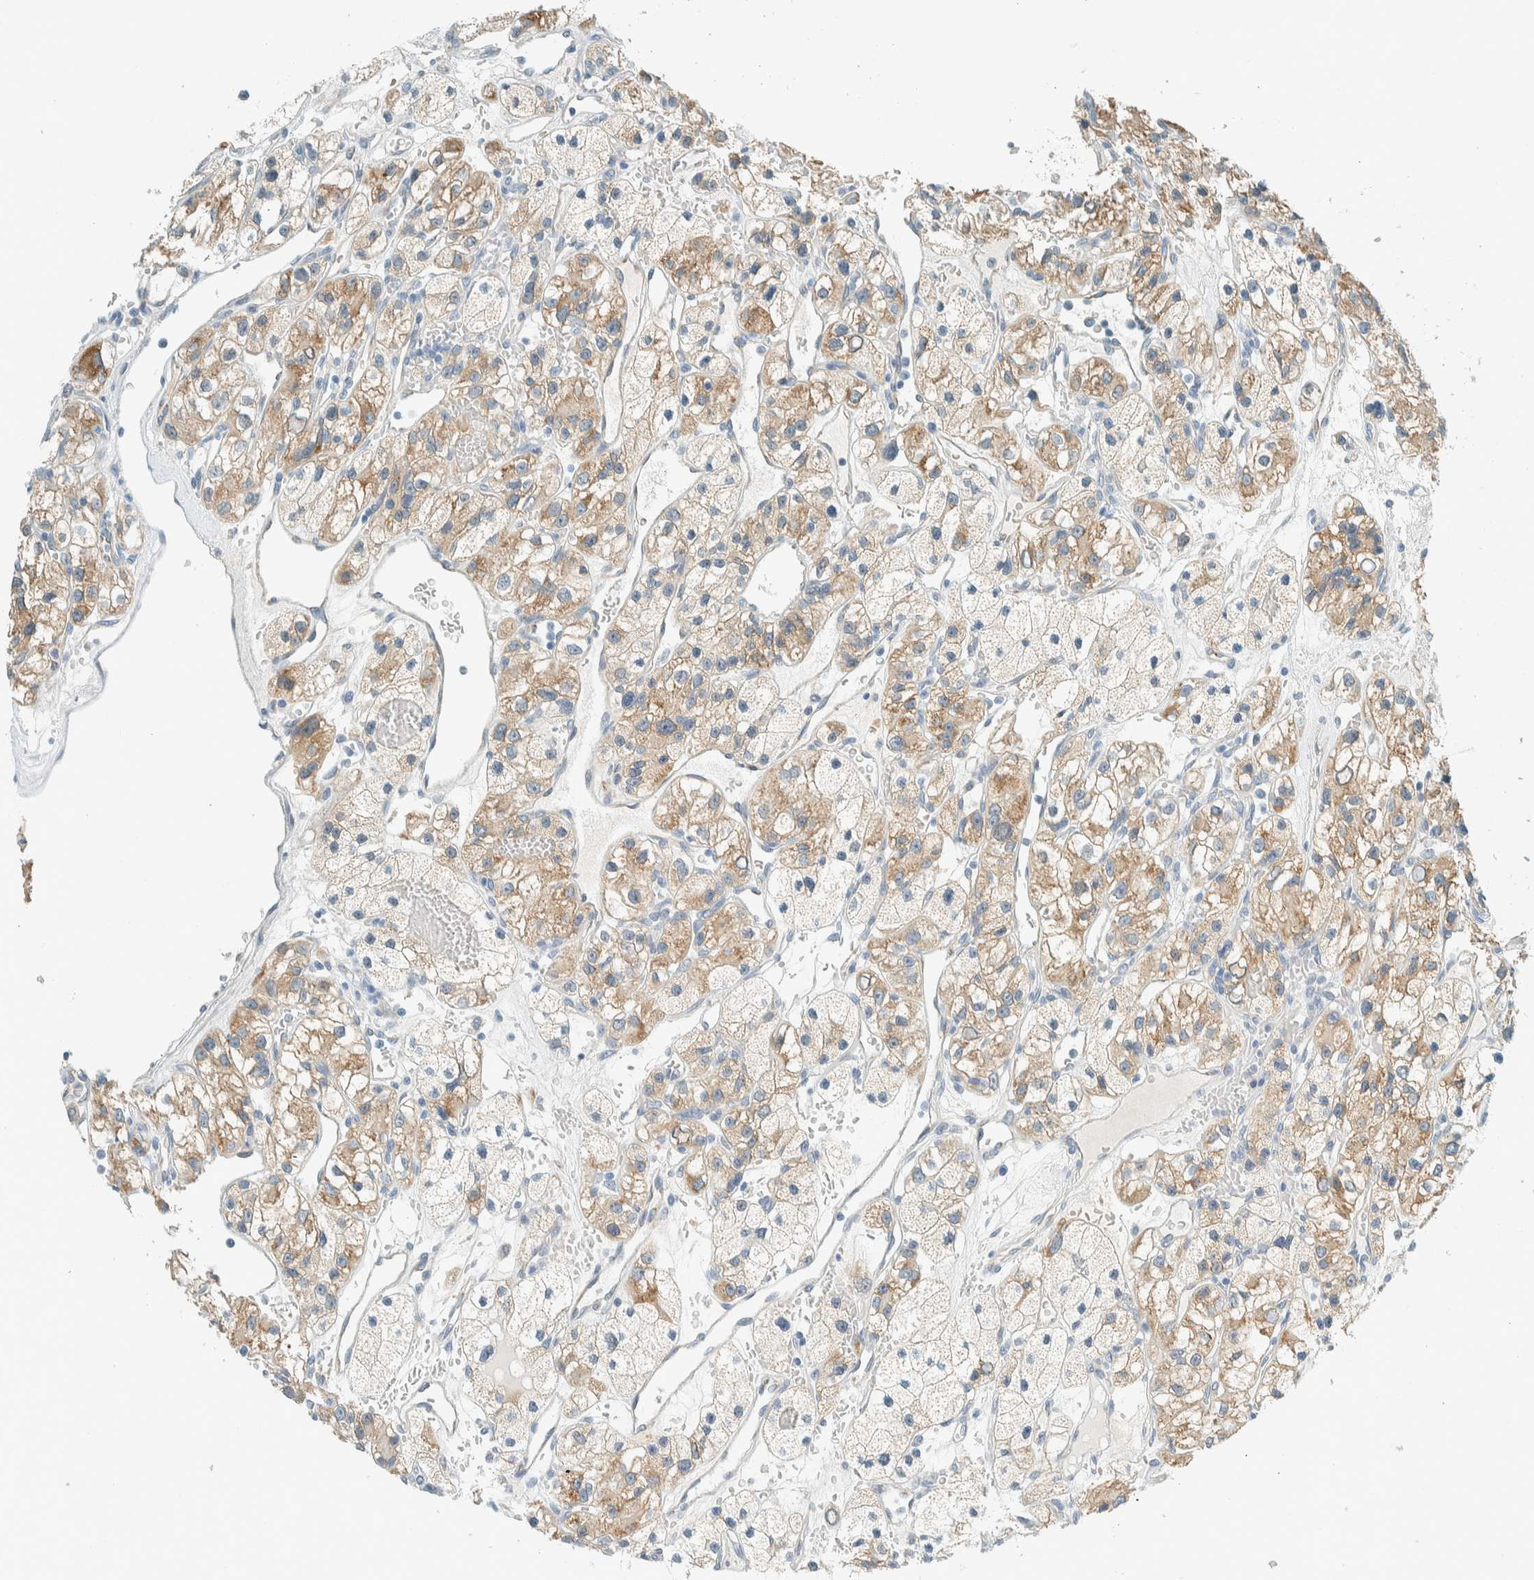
{"staining": {"intensity": "moderate", "quantity": ">75%", "location": "cytoplasmic/membranous"}, "tissue": "renal cancer", "cell_type": "Tumor cells", "image_type": "cancer", "snomed": [{"axis": "morphology", "description": "Adenocarcinoma, NOS"}, {"axis": "topography", "description": "Kidney"}], "caption": "Moderate cytoplasmic/membranous staining for a protein is present in approximately >75% of tumor cells of renal adenocarcinoma using IHC.", "gene": "ALDH7A1", "patient": {"sex": "female", "age": 57}}